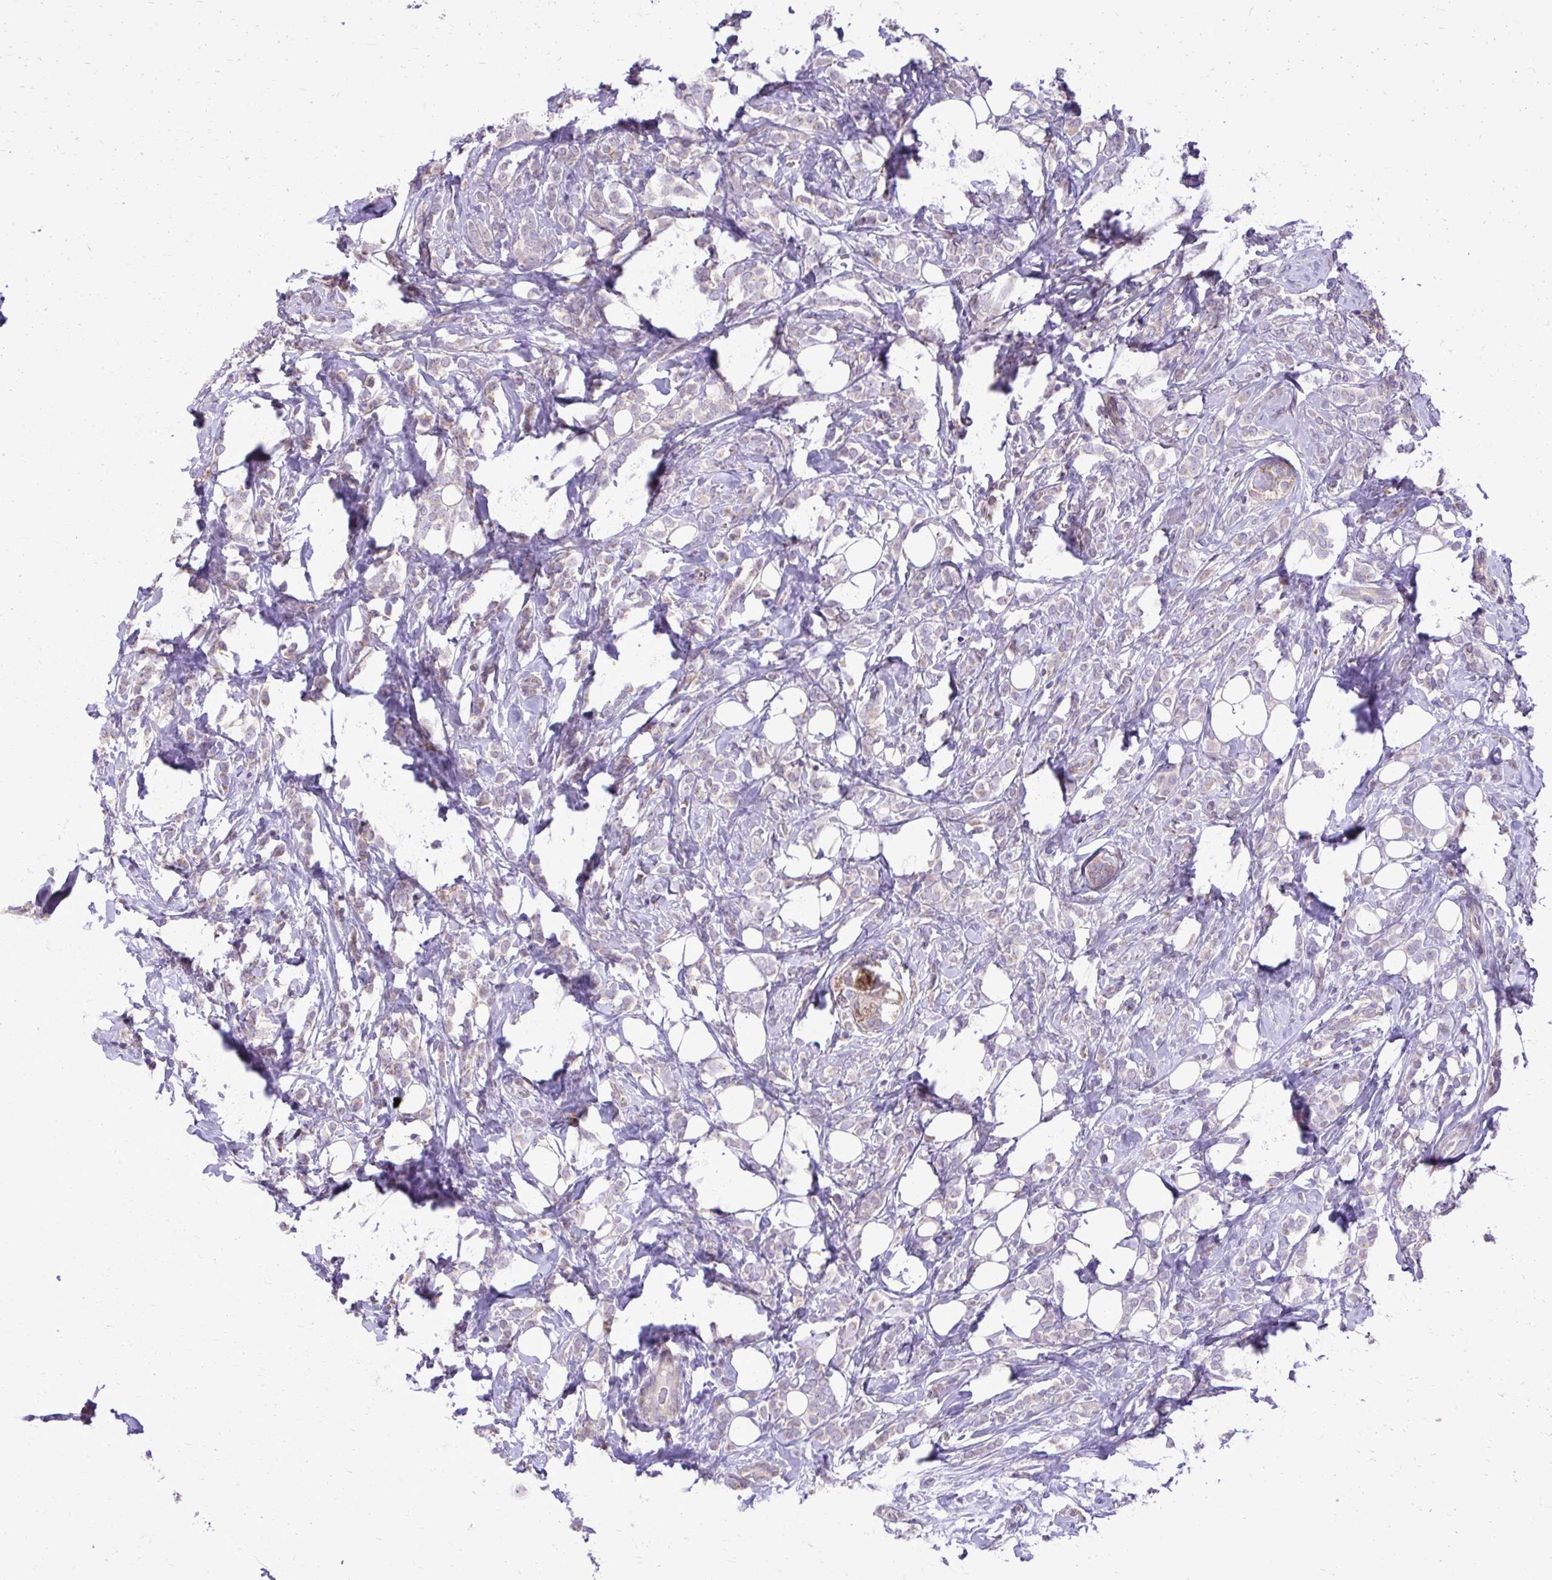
{"staining": {"intensity": "negative", "quantity": "none", "location": "none"}, "tissue": "breast cancer", "cell_type": "Tumor cells", "image_type": "cancer", "snomed": [{"axis": "morphology", "description": "Lobular carcinoma"}, {"axis": "topography", "description": "Breast"}], "caption": "This is a micrograph of immunohistochemistry (IHC) staining of breast cancer (lobular carcinoma), which shows no expression in tumor cells. Nuclei are stained in blue.", "gene": "ABCC3", "patient": {"sex": "female", "age": 49}}